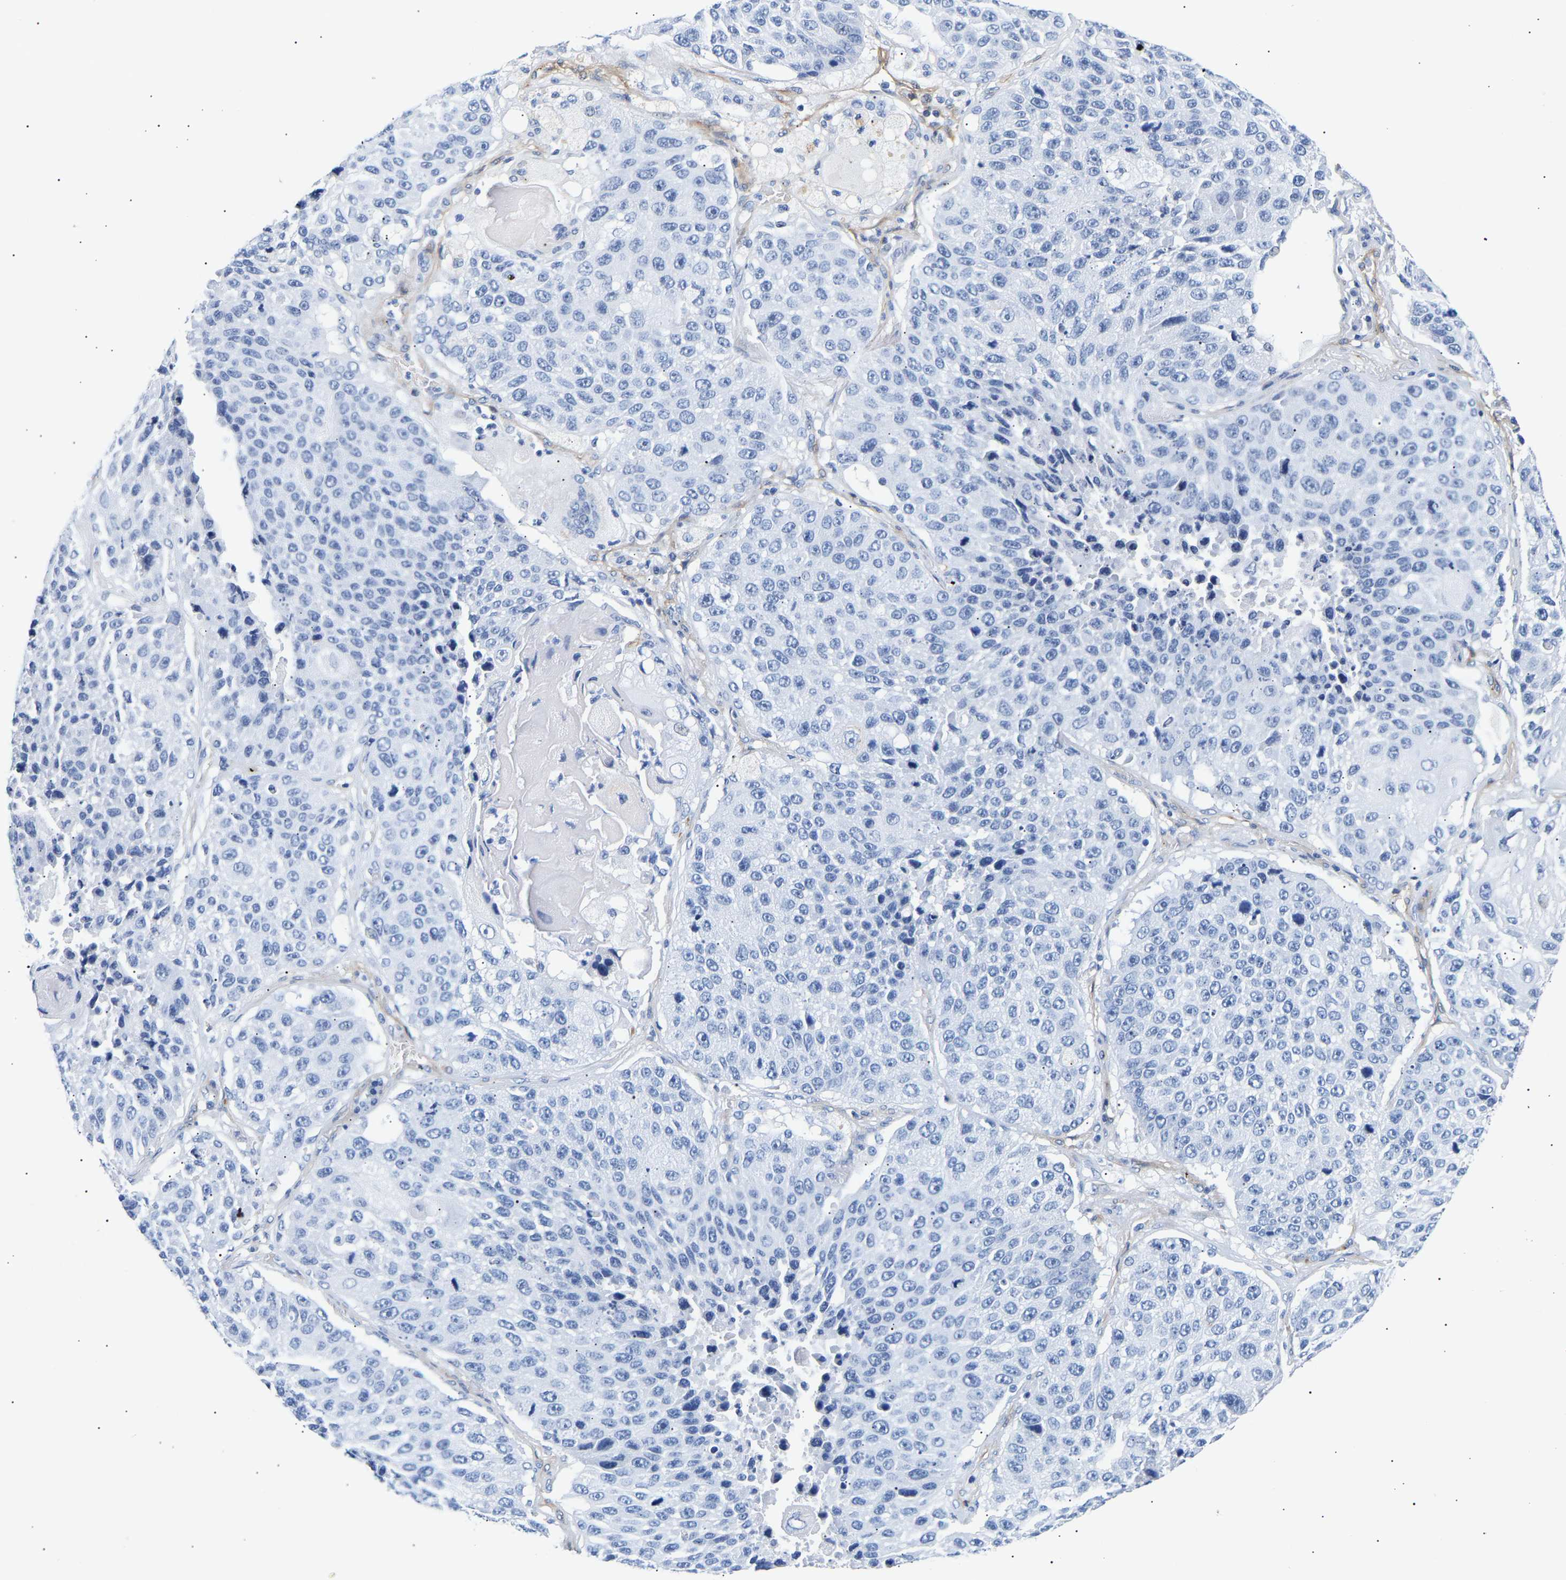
{"staining": {"intensity": "negative", "quantity": "none", "location": "none"}, "tissue": "lung cancer", "cell_type": "Tumor cells", "image_type": "cancer", "snomed": [{"axis": "morphology", "description": "Squamous cell carcinoma, NOS"}, {"axis": "topography", "description": "Lung"}], "caption": "The IHC micrograph has no significant staining in tumor cells of squamous cell carcinoma (lung) tissue.", "gene": "IGFBP7", "patient": {"sex": "male", "age": 61}}